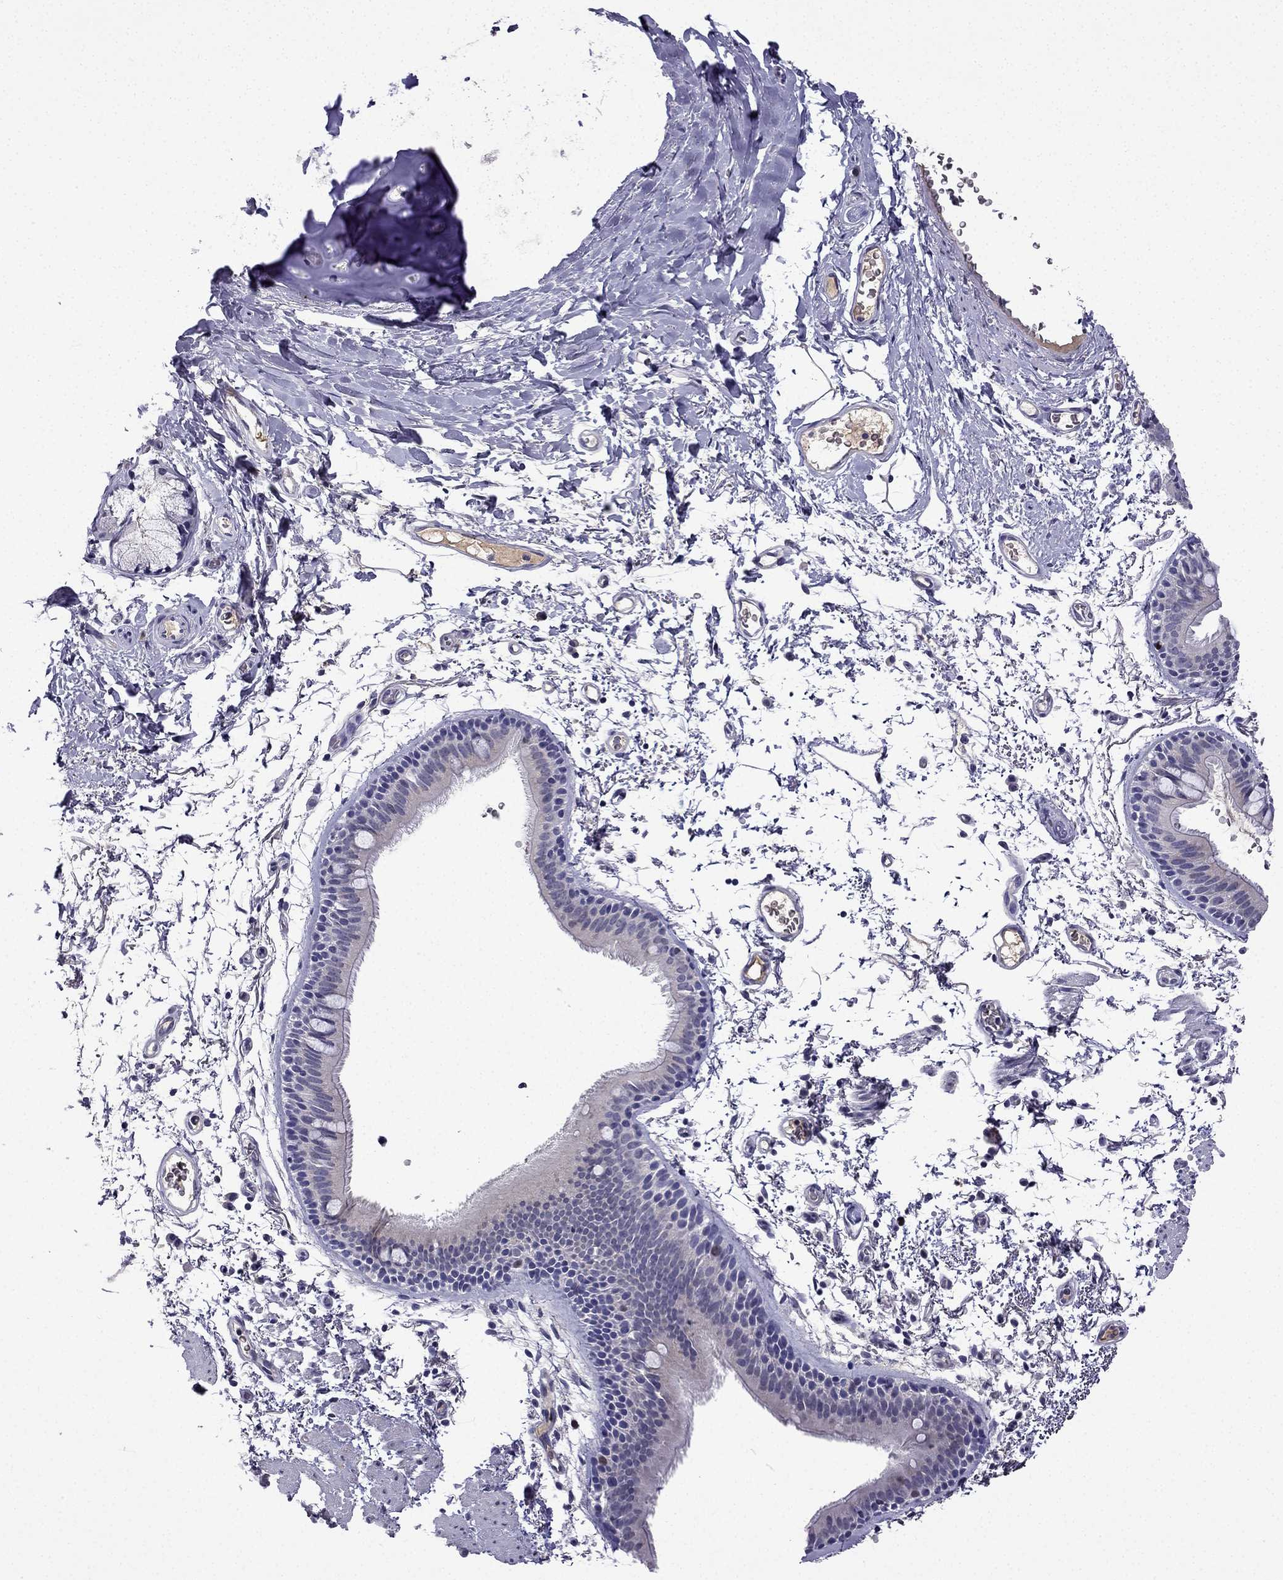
{"staining": {"intensity": "weak", "quantity": "<25%", "location": "nuclear"}, "tissue": "bronchus", "cell_type": "Respiratory epithelial cells", "image_type": "normal", "snomed": [{"axis": "morphology", "description": "Normal tissue, NOS"}, {"axis": "topography", "description": "Lymph node"}, {"axis": "topography", "description": "Bronchus"}], "caption": "The image exhibits no significant staining in respiratory epithelial cells of bronchus.", "gene": "UHRF1", "patient": {"sex": "female", "age": 70}}